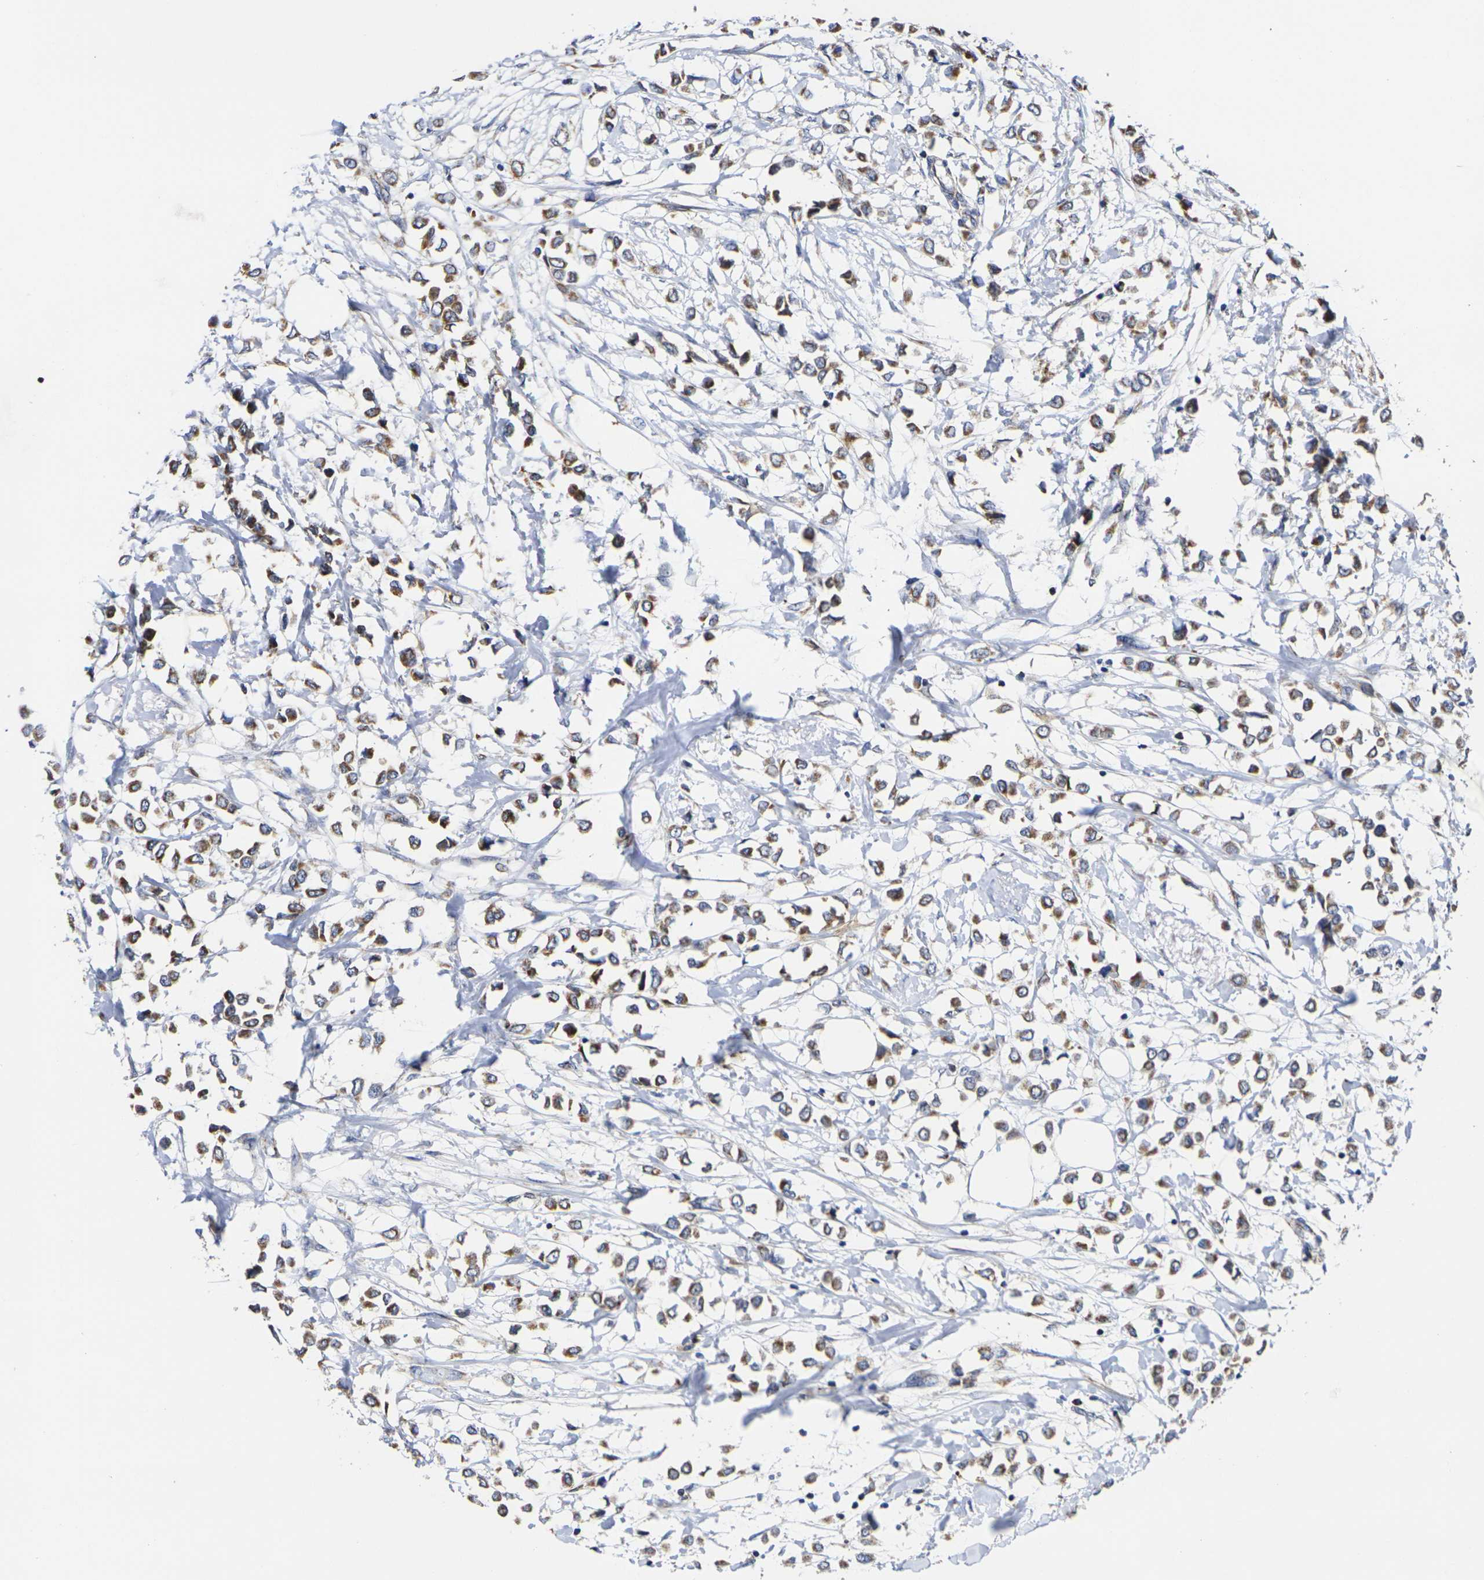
{"staining": {"intensity": "moderate", "quantity": ">75%", "location": "cytoplasmic/membranous"}, "tissue": "breast cancer", "cell_type": "Tumor cells", "image_type": "cancer", "snomed": [{"axis": "morphology", "description": "Lobular carcinoma"}, {"axis": "topography", "description": "Breast"}], "caption": "IHC photomicrograph of neoplastic tissue: human breast cancer stained using IHC exhibits medium levels of moderate protein expression localized specifically in the cytoplasmic/membranous of tumor cells, appearing as a cytoplasmic/membranous brown color.", "gene": "P2RY11", "patient": {"sex": "female", "age": 51}}